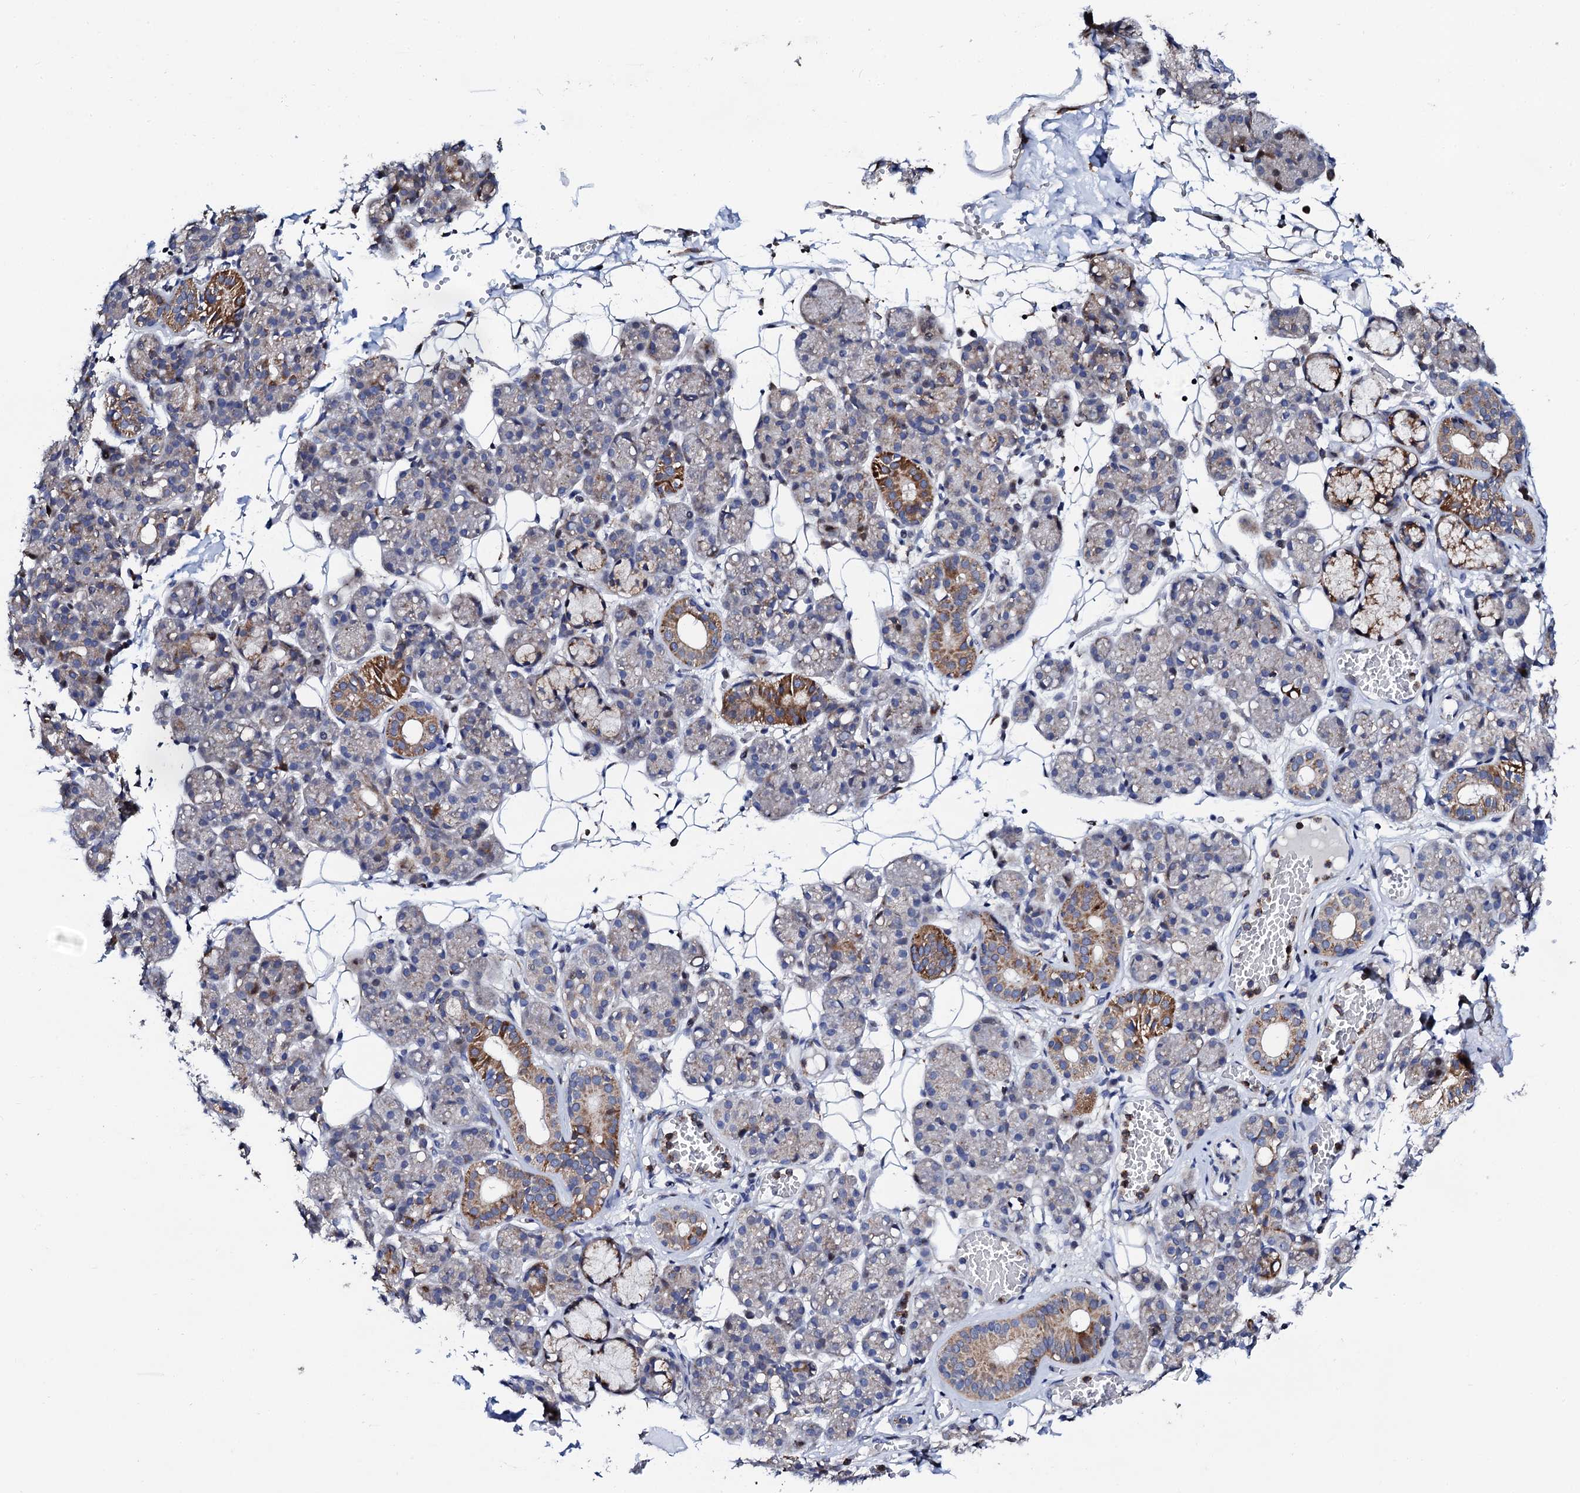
{"staining": {"intensity": "moderate", "quantity": "<25%", "location": "cytoplasmic/membranous"}, "tissue": "salivary gland", "cell_type": "Glandular cells", "image_type": "normal", "snomed": [{"axis": "morphology", "description": "Normal tissue, NOS"}, {"axis": "topography", "description": "Salivary gland"}], "caption": "Immunohistochemical staining of benign salivary gland exhibits <25% levels of moderate cytoplasmic/membranous protein expression in about <25% of glandular cells.", "gene": "TCIRG1", "patient": {"sex": "male", "age": 63}}